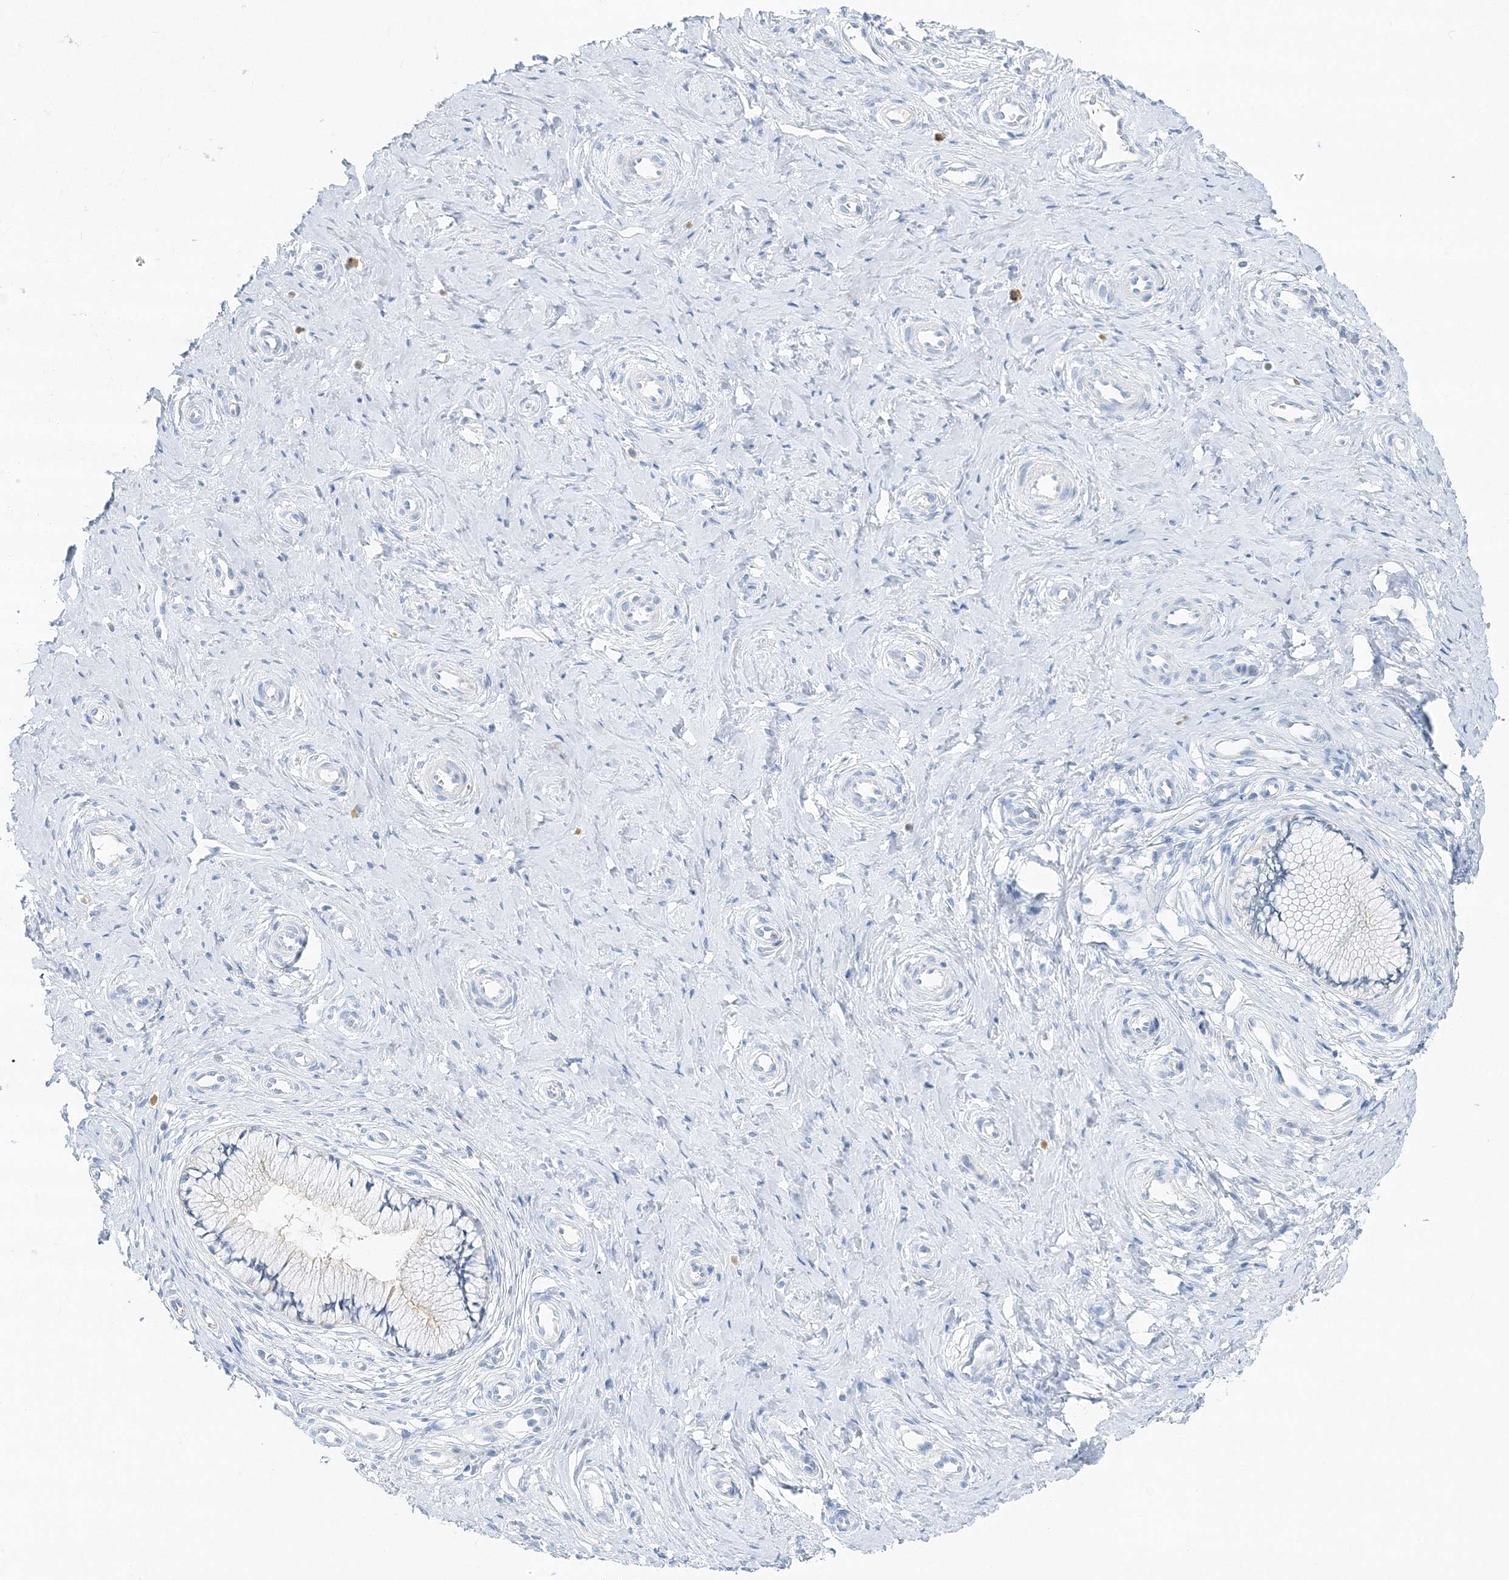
{"staining": {"intensity": "negative", "quantity": "none", "location": "none"}, "tissue": "cervix", "cell_type": "Glandular cells", "image_type": "normal", "snomed": [{"axis": "morphology", "description": "Normal tissue, NOS"}, {"axis": "topography", "description": "Cervix"}], "caption": "IHC photomicrograph of unremarkable cervix: human cervix stained with DAB reveals no significant protein positivity in glandular cells.", "gene": "VILL", "patient": {"sex": "female", "age": 36}}